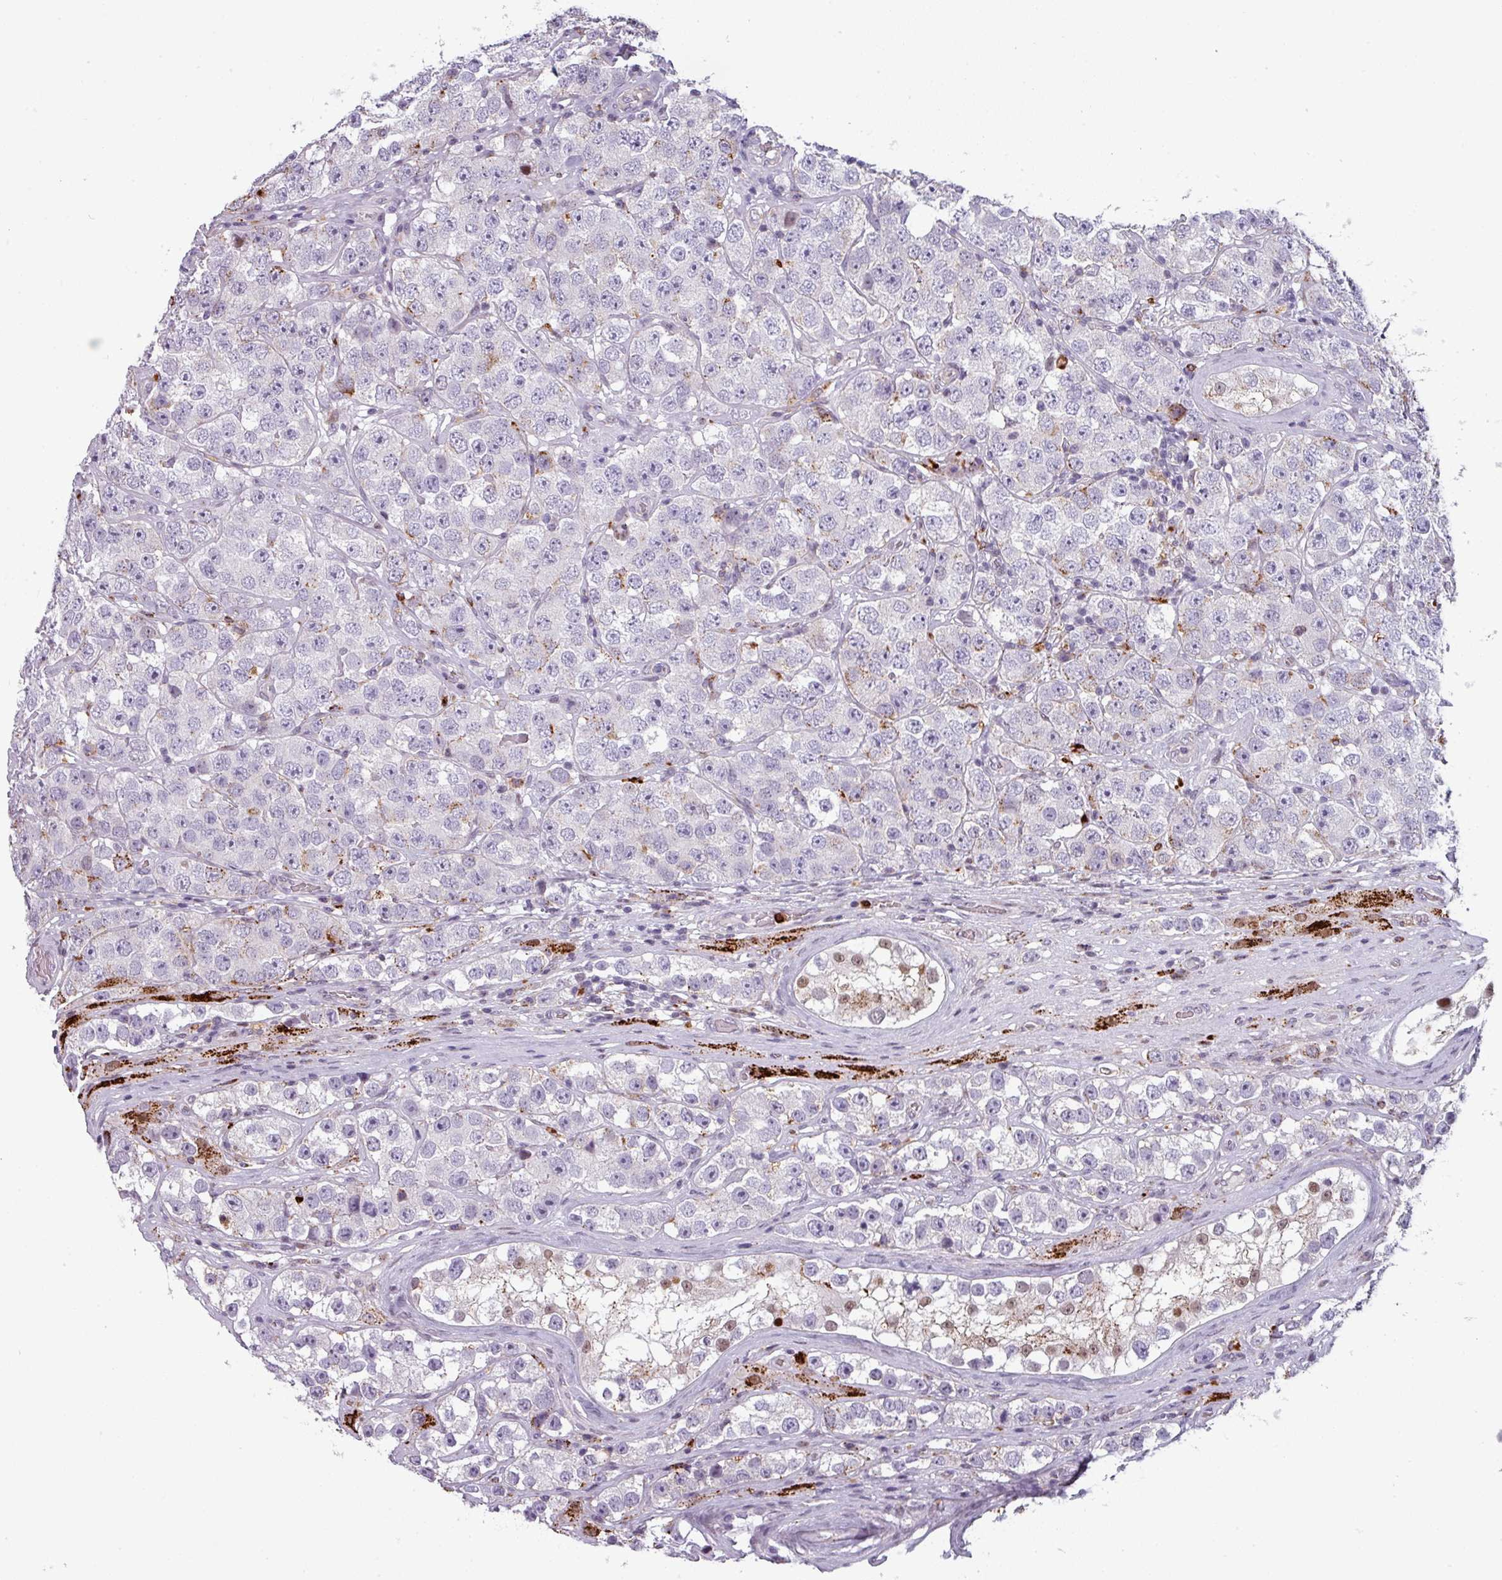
{"staining": {"intensity": "negative", "quantity": "none", "location": "none"}, "tissue": "testis cancer", "cell_type": "Tumor cells", "image_type": "cancer", "snomed": [{"axis": "morphology", "description": "Seminoma, NOS"}, {"axis": "topography", "description": "Testis"}], "caption": "Tumor cells are negative for brown protein staining in testis seminoma.", "gene": "TMEFF1", "patient": {"sex": "male", "age": 28}}